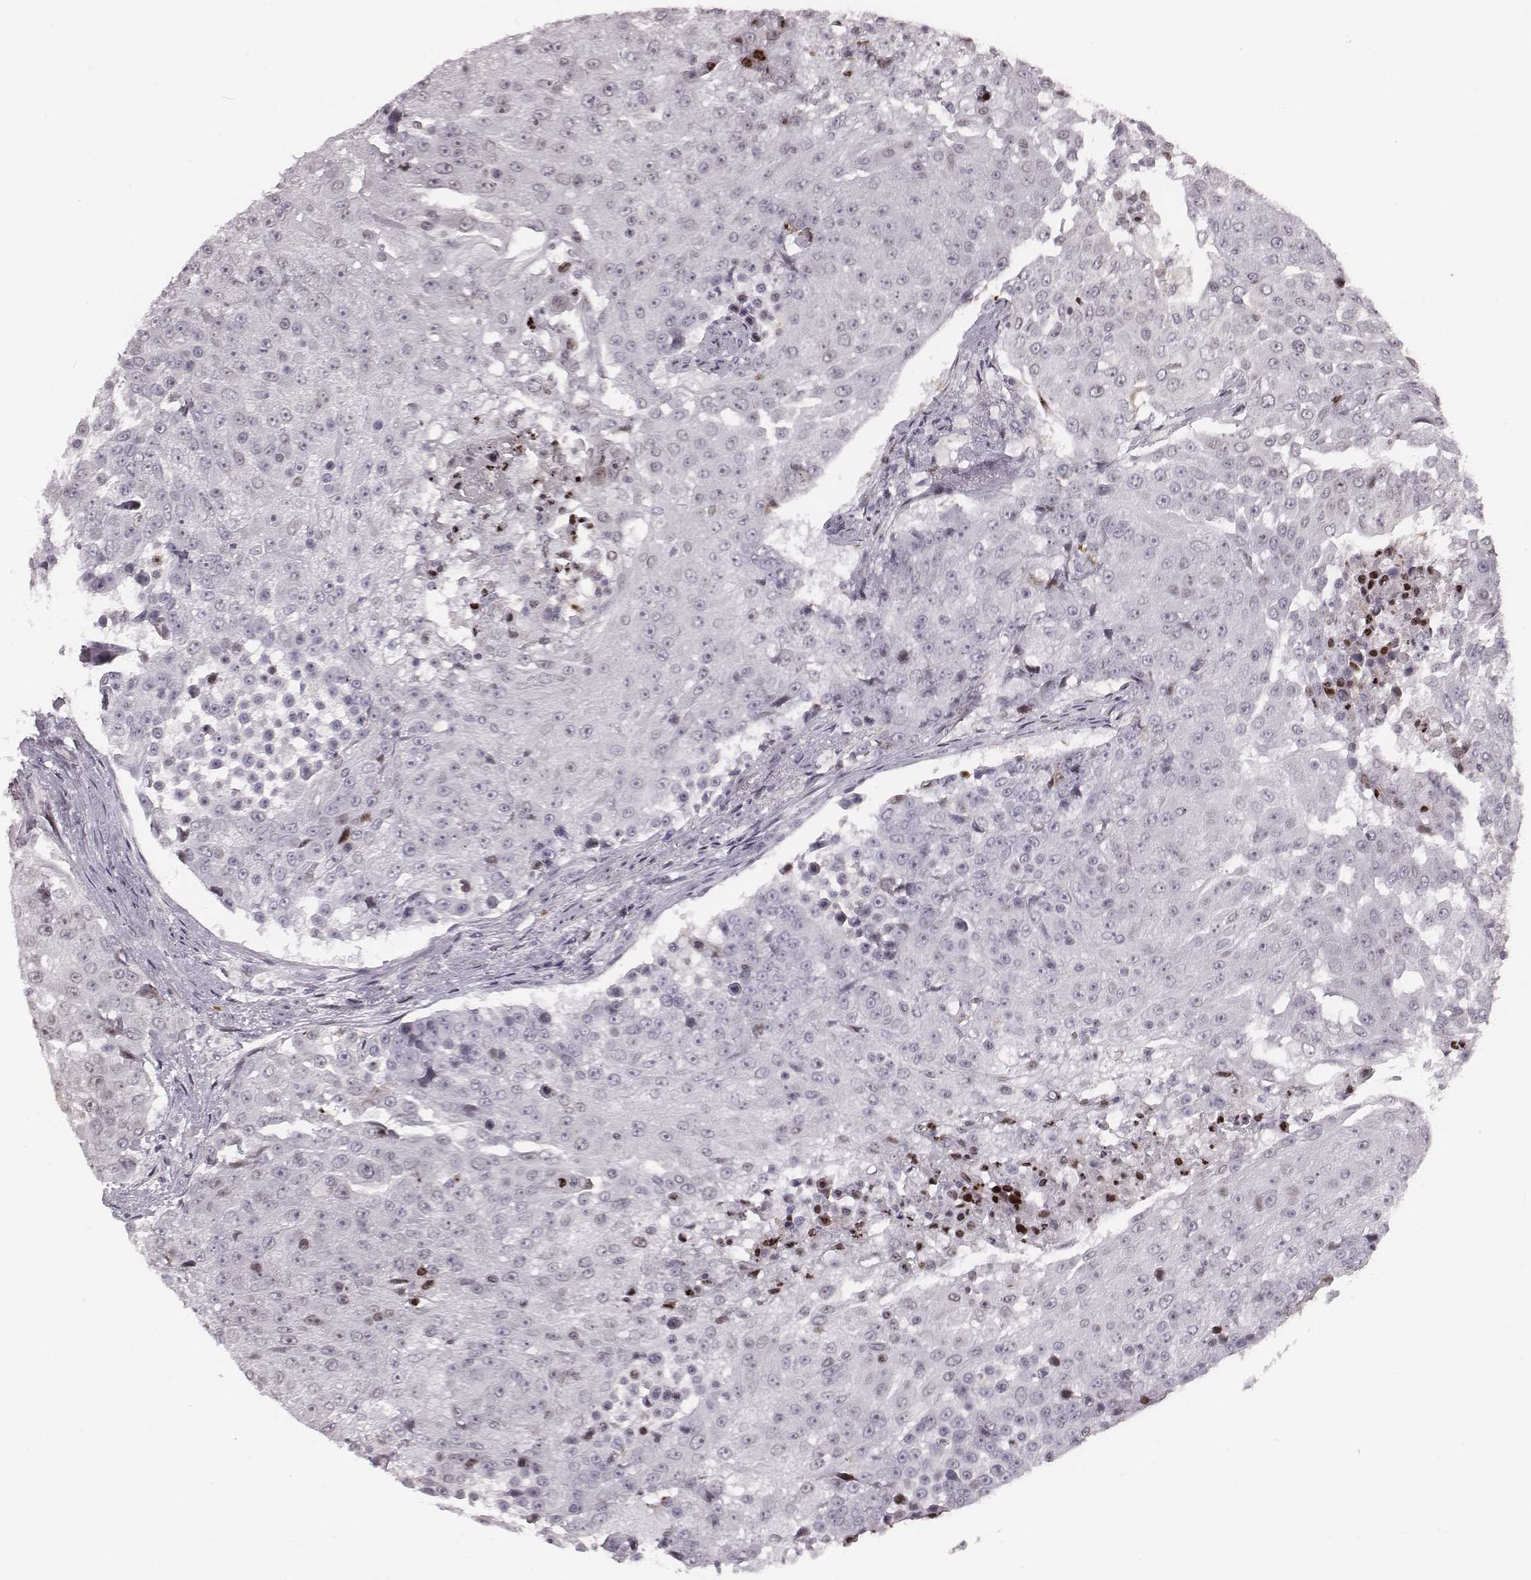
{"staining": {"intensity": "negative", "quantity": "none", "location": "none"}, "tissue": "urothelial cancer", "cell_type": "Tumor cells", "image_type": "cancer", "snomed": [{"axis": "morphology", "description": "Urothelial carcinoma, High grade"}, {"axis": "topography", "description": "Urinary bladder"}], "caption": "IHC photomicrograph of neoplastic tissue: human urothelial cancer stained with DAB displays no significant protein expression in tumor cells.", "gene": "NDC1", "patient": {"sex": "female", "age": 63}}